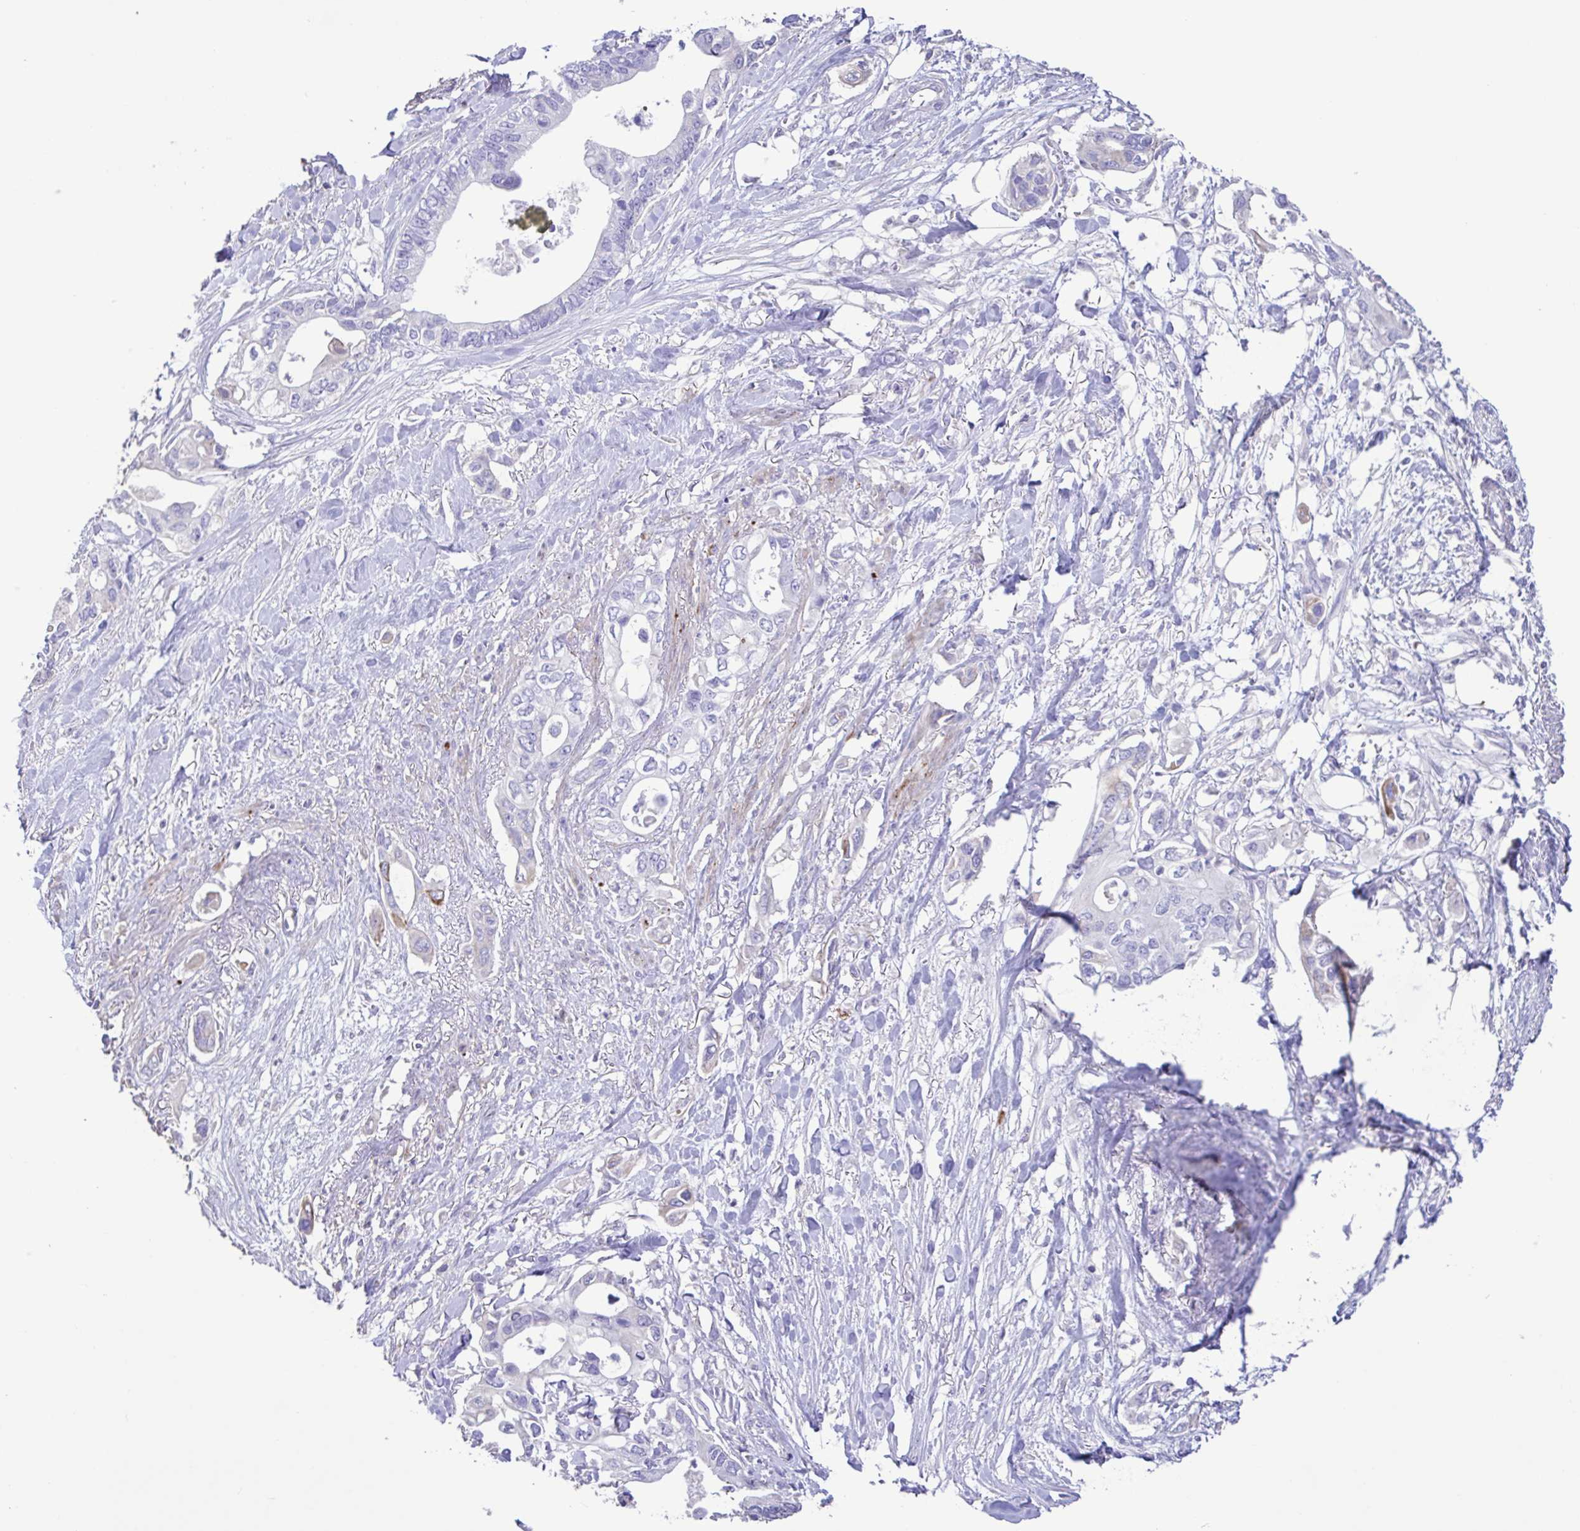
{"staining": {"intensity": "negative", "quantity": "none", "location": "none"}, "tissue": "pancreatic cancer", "cell_type": "Tumor cells", "image_type": "cancer", "snomed": [{"axis": "morphology", "description": "Adenocarcinoma, NOS"}, {"axis": "topography", "description": "Pancreas"}], "caption": "The micrograph demonstrates no staining of tumor cells in pancreatic adenocarcinoma.", "gene": "PLA2G4E", "patient": {"sex": "female", "age": 63}}